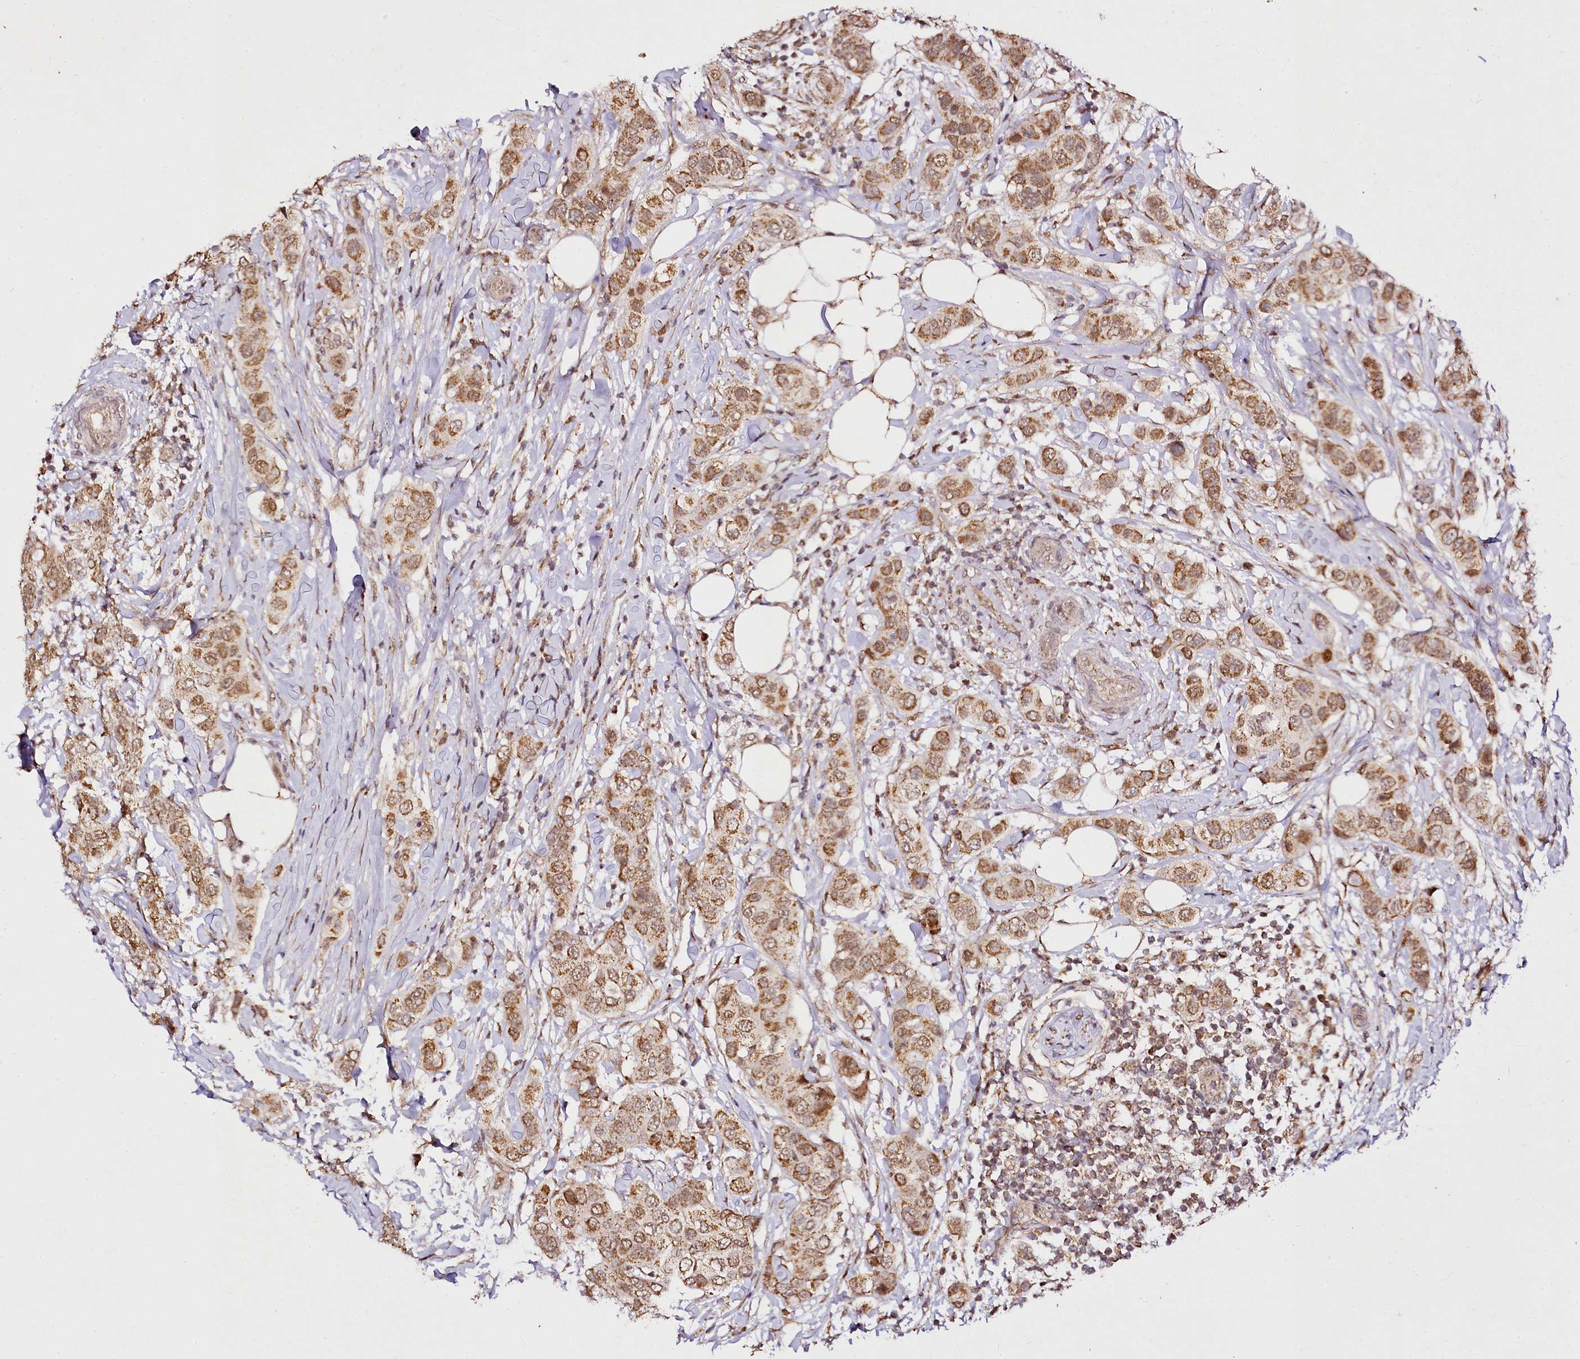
{"staining": {"intensity": "moderate", "quantity": ">75%", "location": "cytoplasmic/membranous,nuclear"}, "tissue": "breast cancer", "cell_type": "Tumor cells", "image_type": "cancer", "snomed": [{"axis": "morphology", "description": "Lobular carcinoma"}, {"axis": "topography", "description": "Breast"}], "caption": "High-power microscopy captured an immunohistochemistry (IHC) image of breast cancer, revealing moderate cytoplasmic/membranous and nuclear expression in about >75% of tumor cells.", "gene": "EDIL3", "patient": {"sex": "female", "age": 51}}